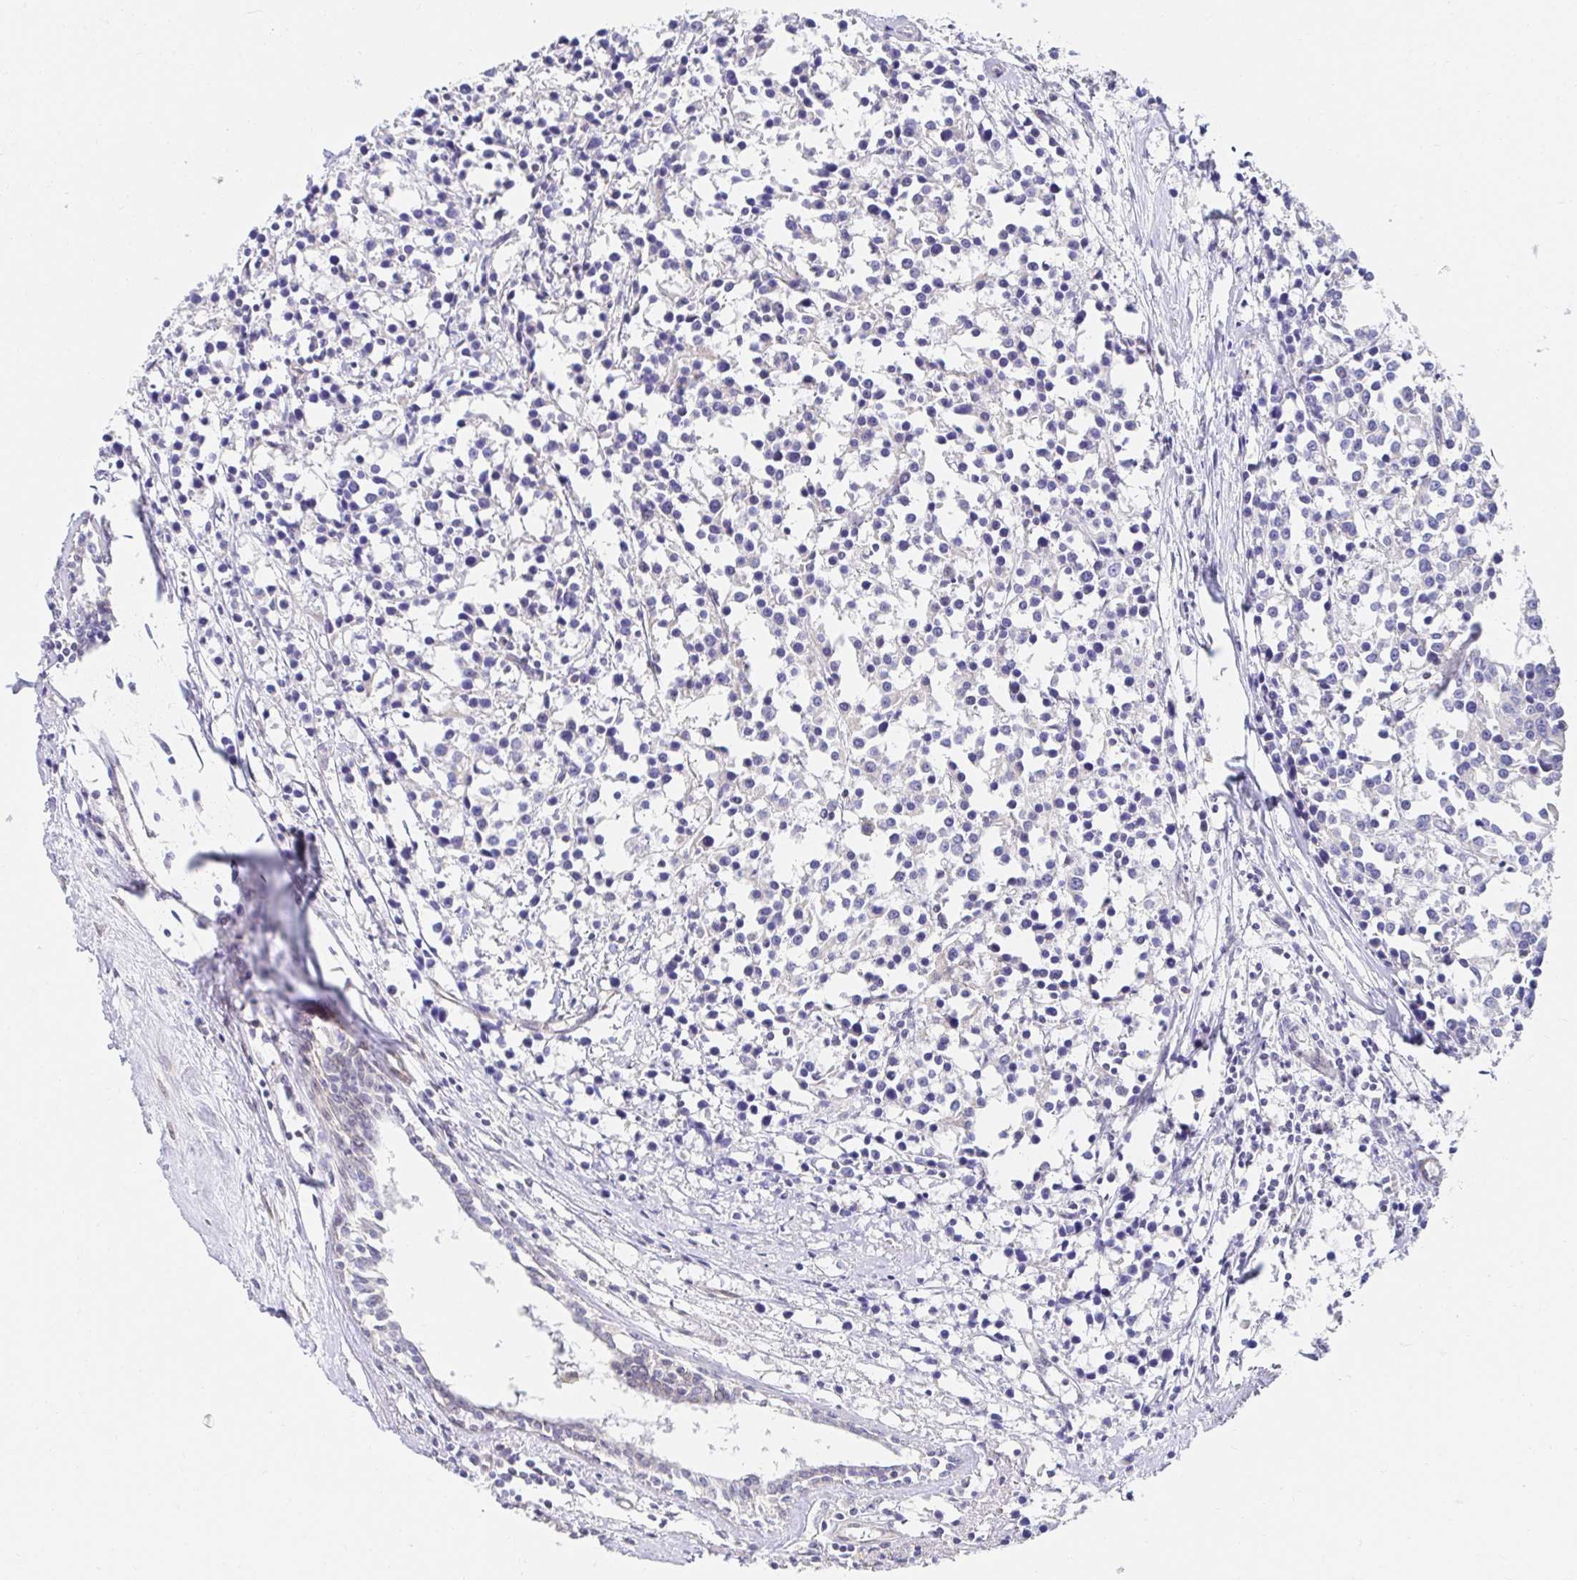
{"staining": {"intensity": "negative", "quantity": "none", "location": "none"}, "tissue": "breast cancer", "cell_type": "Tumor cells", "image_type": "cancer", "snomed": [{"axis": "morphology", "description": "Duct carcinoma"}, {"axis": "topography", "description": "Breast"}], "caption": "Immunohistochemical staining of intraductal carcinoma (breast) shows no significant staining in tumor cells. (Brightfield microscopy of DAB (3,3'-diaminobenzidine) IHC at high magnification).", "gene": "AKAP14", "patient": {"sex": "female", "age": 80}}